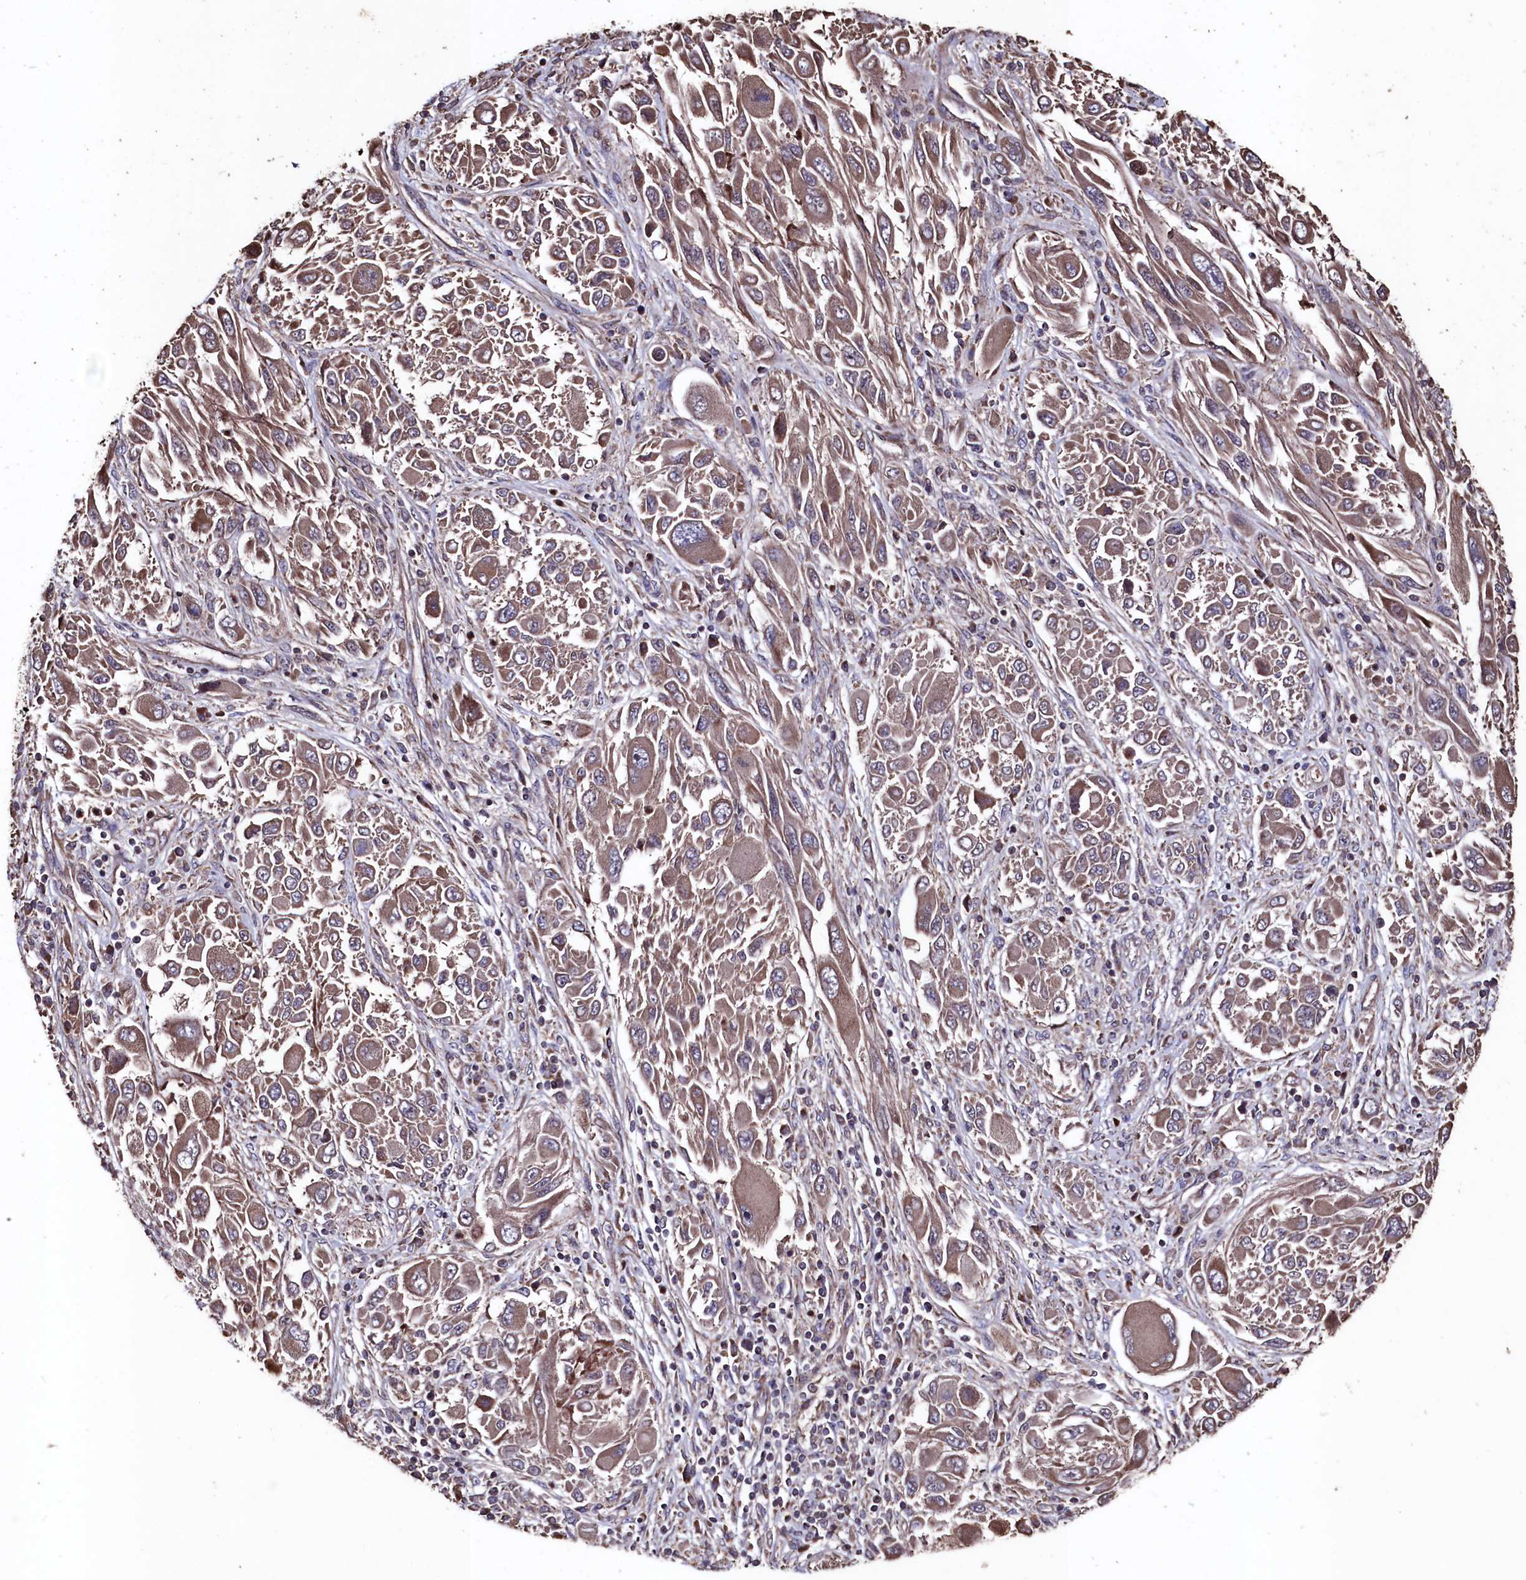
{"staining": {"intensity": "weak", "quantity": ">75%", "location": "cytoplasmic/membranous"}, "tissue": "melanoma", "cell_type": "Tumor cells", "image_type": "cancer", "snomed": [{"axis": "morphology", "description": "Malignant melanoma, NOS"}, {"axis": "topography", "description": "Skin"}], "caption": "Malignant melanoma stained with a protein marker shows weak staining in tumor cells.", "gene": "MYO1H", "patient": {"sex": "female", "age": 91}}